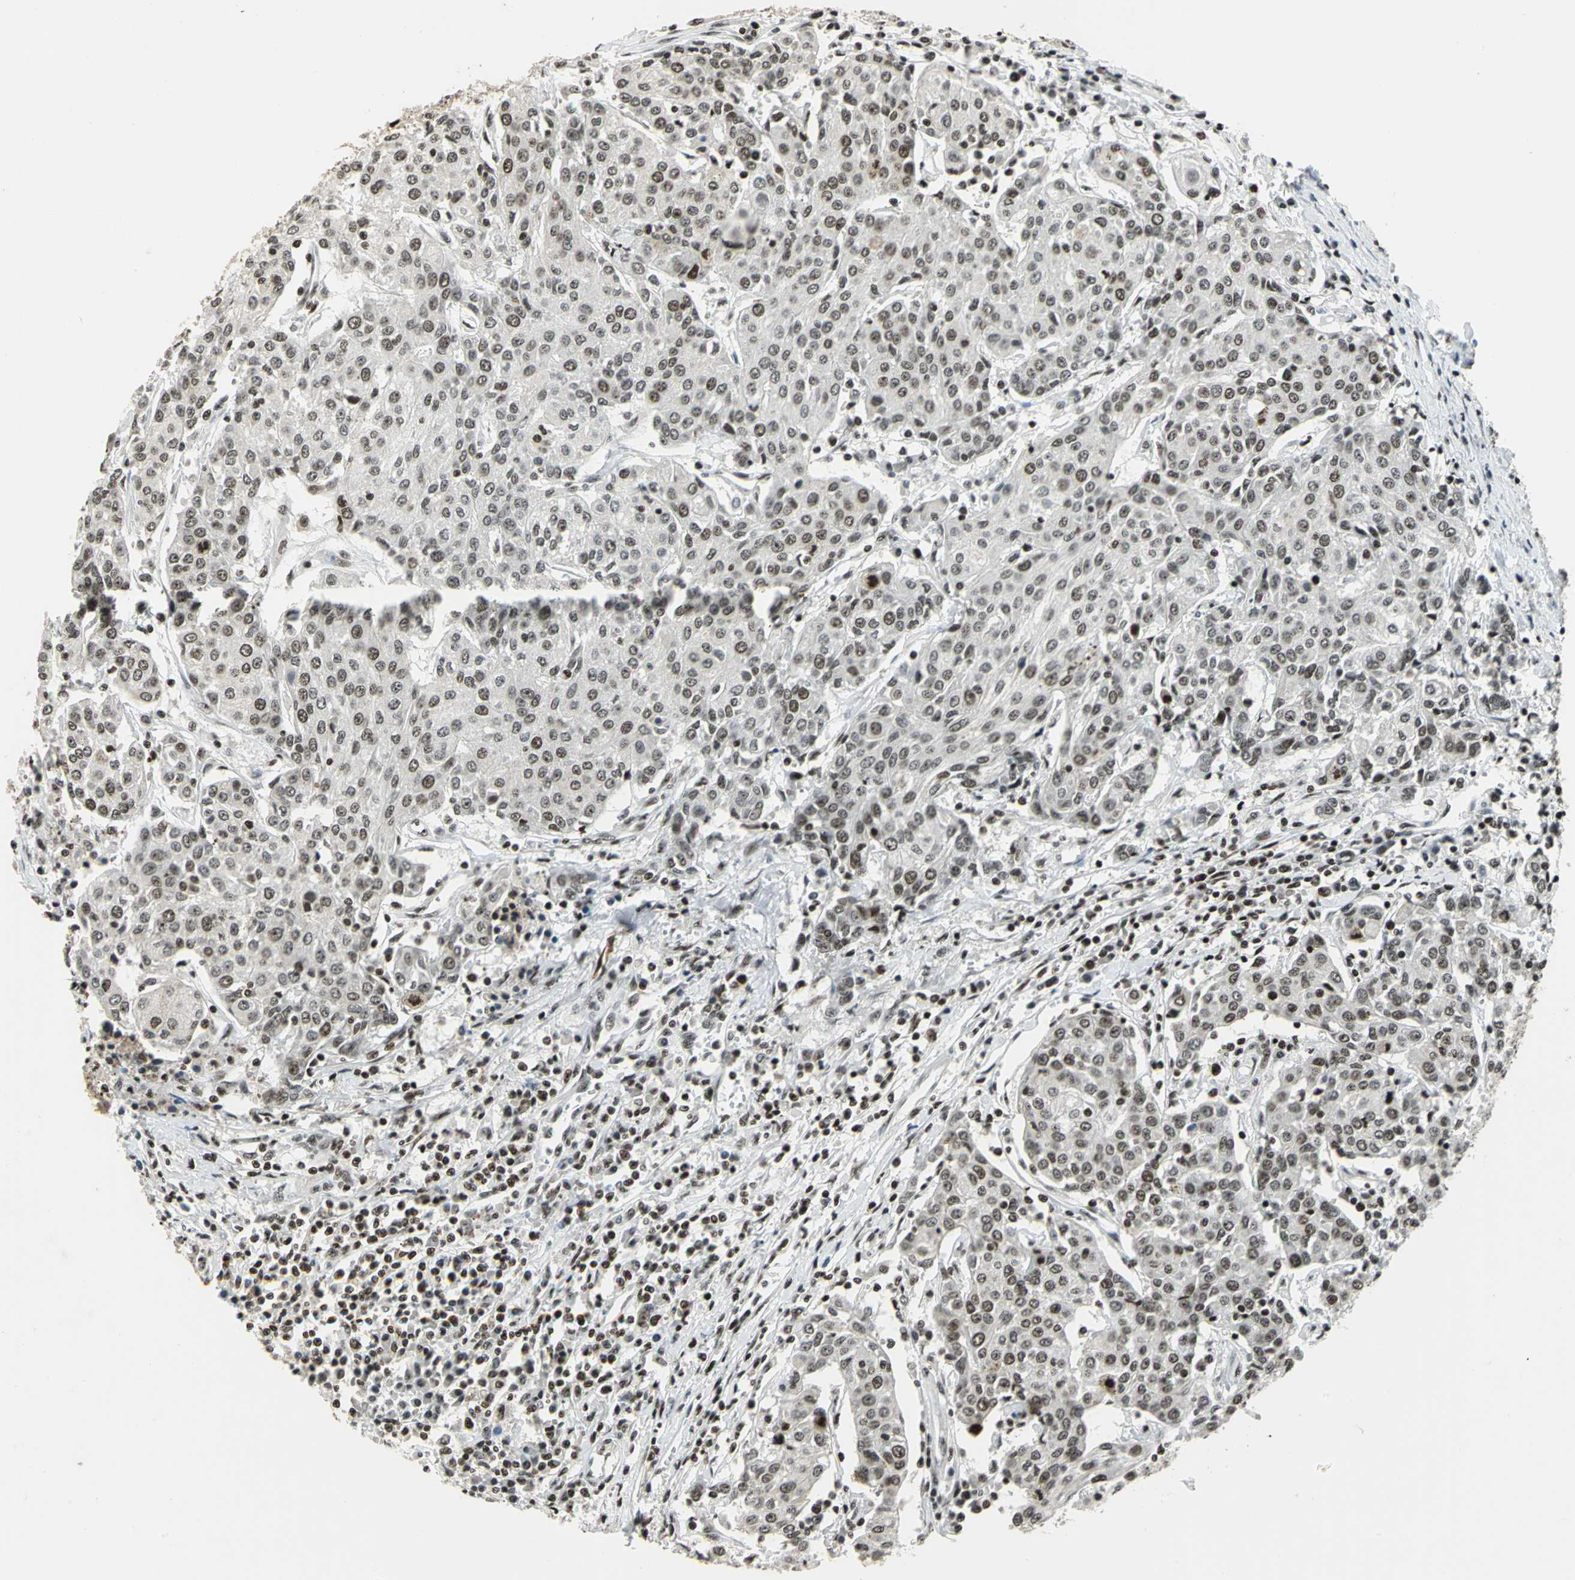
{"staining": {"intensity": "weak", "quantity": "25%-75%", "location": "nuclear"}, "tissue": "urothelial cancer", "cell_type": "Tumor cells", "image_type": "cancer", "snomed": [{"axis": "morphology", "description": "Urothelial carcinoma, High grade"}, {"axis": "topography", "description": "Urinary bladder"}], "caption": "Immunohistochemistry (IHC) micrograph of high-grade urothelial carcinoma stained for a protein (brown), which exhibits low levels of weak nuclear positivity in approximately 25%-75% of tumor cells.", "gene": "UBTF", "patient": {"sex": "female", "age": 85}}